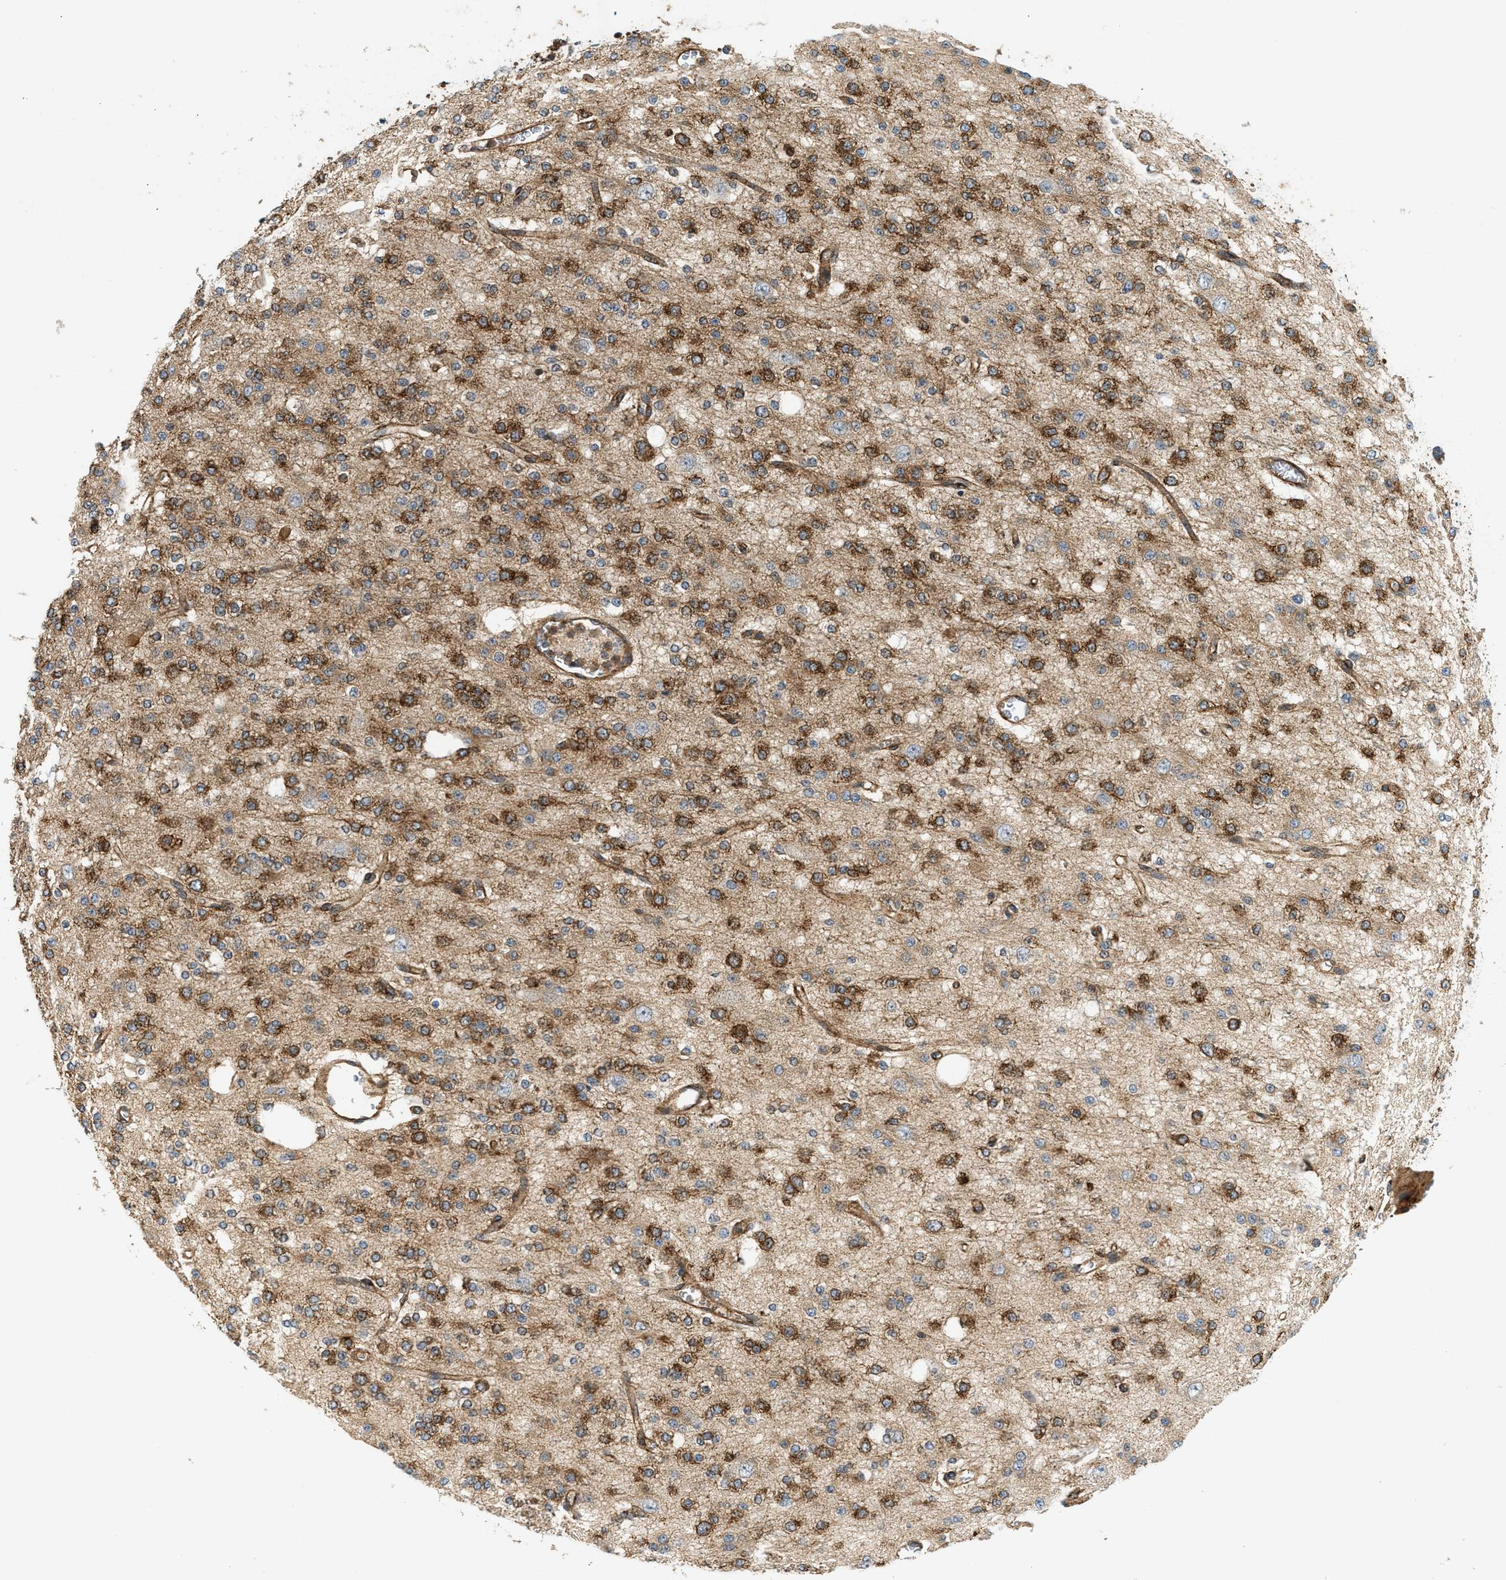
{"staining": {"intensity": "moderate", "quantity": ">75%", "location": "cytoplasmic/membranous"}, "tissue": "glioma", "cell_type": "Tumor cells", "image_type": "cancer", "snomed": [{"axis": "morphology", "description": "Glioma, malignant, Low grade"}, {"axis": "topography", "description": "Brain"}], "caption": "A micrograph of malignant glioma (low-grade) stained for a protein reveals moderate cytoplasmic/membranous brown staining in tumor cells. (DAB (3,3'-diaminobenzidine) = brown stain, brightfield microscopy at high magnification).", "gene": "HIP1", "patient": {"sex": "male", "age": 38}}